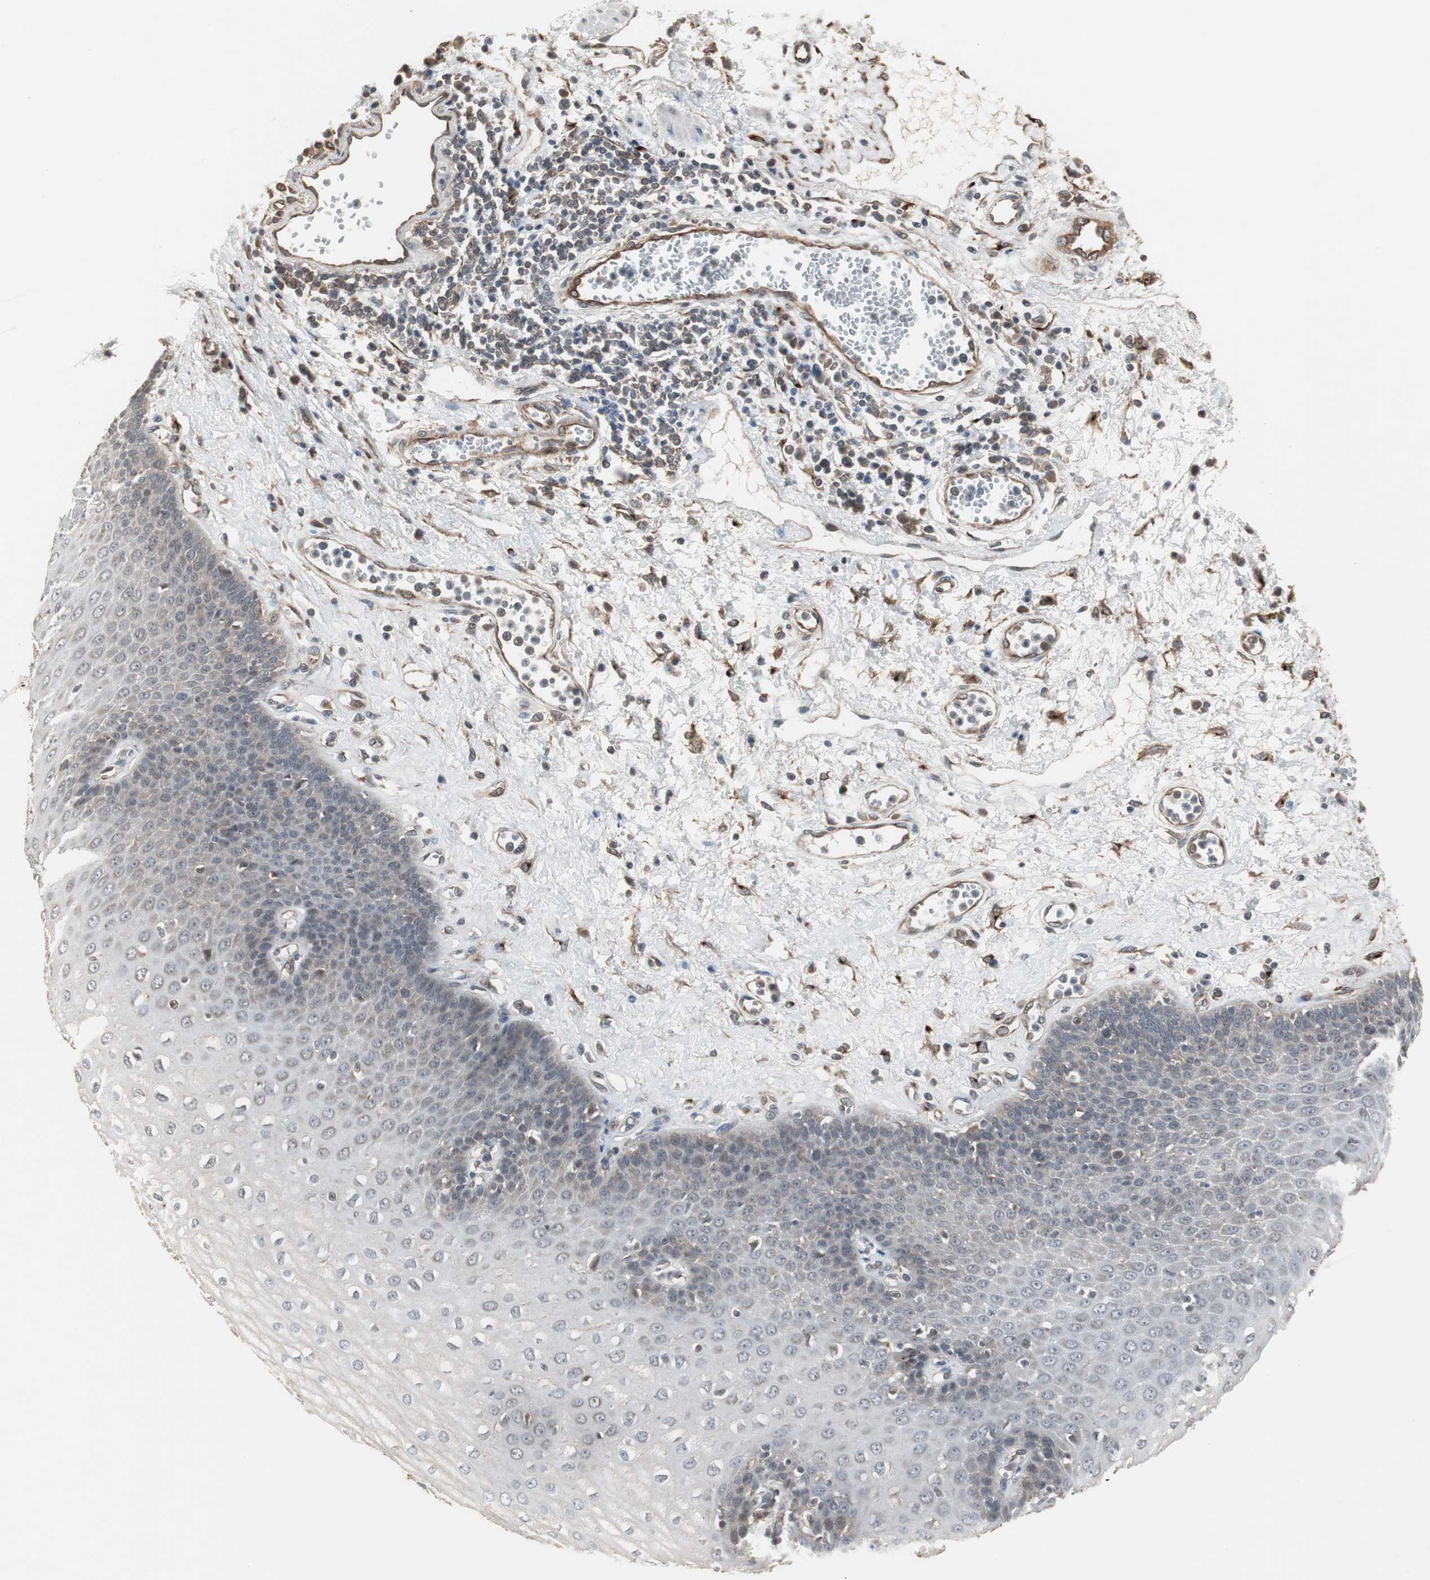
{"staining": {"intensity": "weak", "quantity": "25%-75%", "location": "cytoplasmic/membranous"}, "tissue": "esophagus", "cell_type": "Squamous epithelial cells", "image_type": "normal", "snomed": [{"axis": "morphology", "description": "Normal tissue, NOS"}, {"axis": "morphology", "description": "Squamous cell carcinoma, NOS"}, {"axis": "topography", "description": "Esophagus"}], "caption": "Immunohistochemistry photomicrograph of unremarkable esophagus stained for a protein (brown), which demonstrates low levels of weak cytoplasmic/membranous positivity in about 25%-75% of squamous epithelial cells.", "gene": "ATP2B2", "patient": {"sex": "male", "age": 65}}